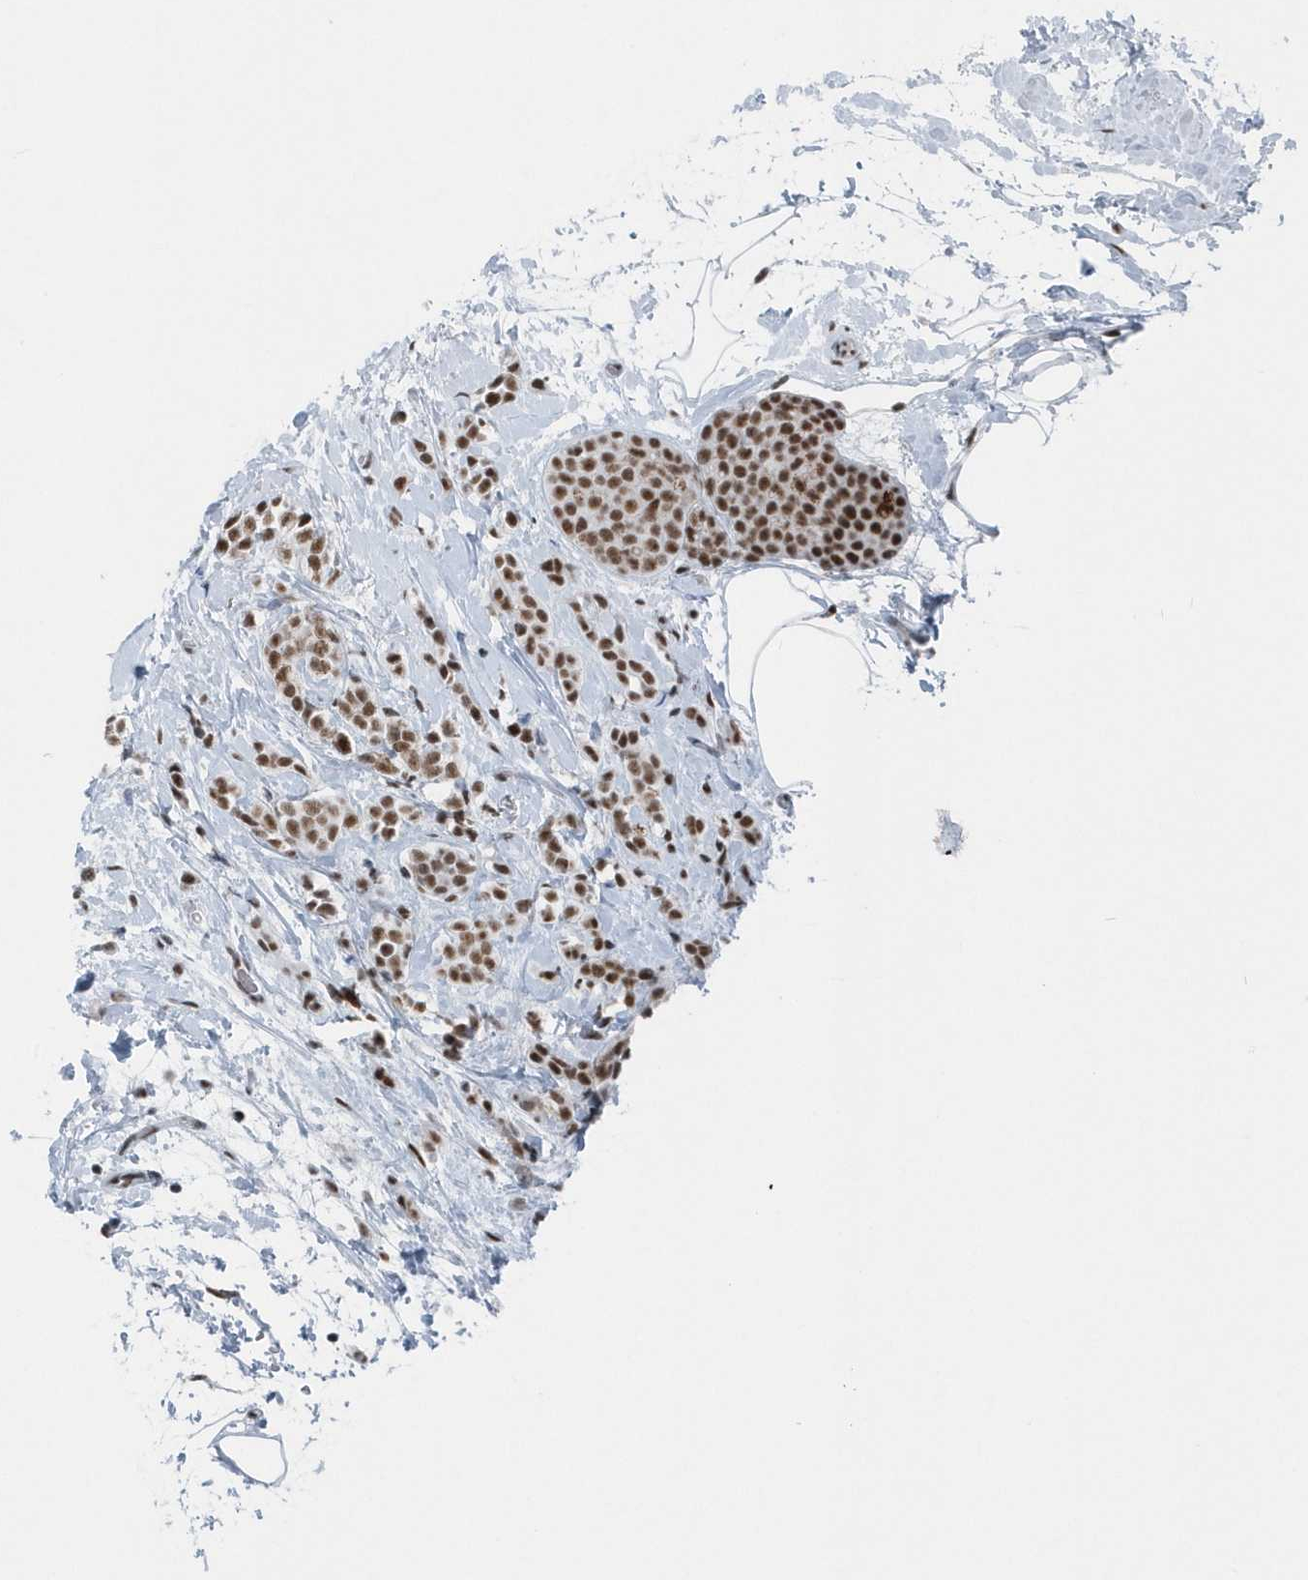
{"staining": {"intensity": "moderate", "quantity": ">75%", "location": "nuclear"}, "tissue": "breast cancer", "cell_type": "Tumor cells", "image_type": "cancer", "snomed": [{"axis": "morphology", "description": "Lobular carcinoma, in situ"}, {"axis": "morphology", "description": "Lobular carcinoma"}, {"axis": "topography", "description": "Breast"}], "caption": "There is medium levels of moderate nuclear positivity in tumor cells of breast cancer (lobular carcinoma), as demonstrated by immunohistochemical staining (brown color).", "gene": "FIP1L1", "patient": {"sex": "female", "age": 41}}